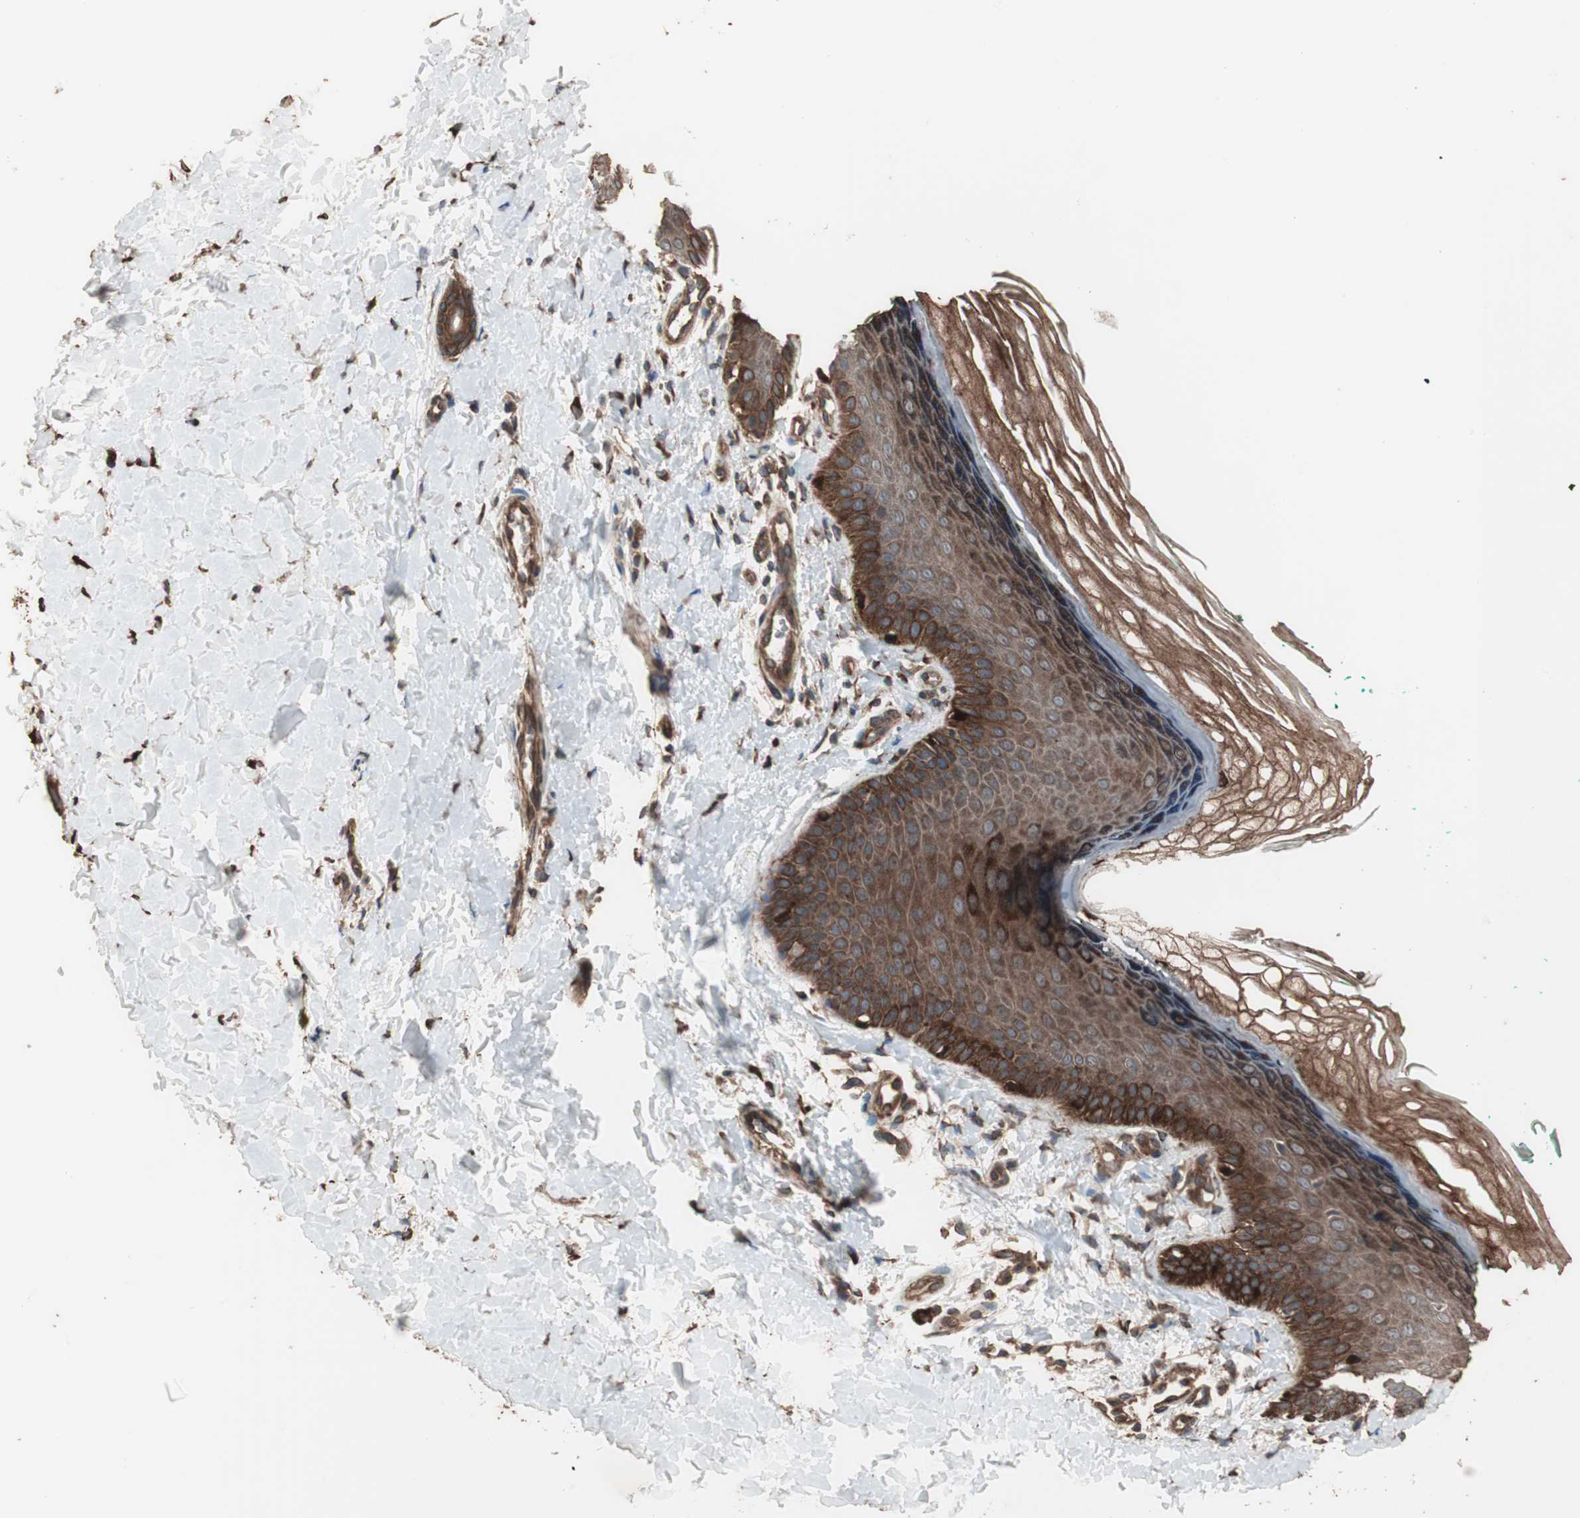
{"staining": {"intensity": "strong", "quantity": ">75%", "location": "cytoplasmic/membranous"}, "tissue": "skin", "cell_type": "Fibroblasts", "image_type": "normal", "snomed": [{"axis": "morphology", "description": "Normal tissue, NOS"}, {"axis": "topography", "description": "Skin"}], "caption": "The image exhibits immunohistochemical staining of unremarkable skin. There is strong cytoplasmic/membranous expression is appreciated in approximately >75% of fibroblasts. (DAB (3,3'-diaminobenzidine) = brown stain, brightfield microscopy at high magnification).", "gene": "LZTS1", "patient": {"sex": "male", "age": 26}}